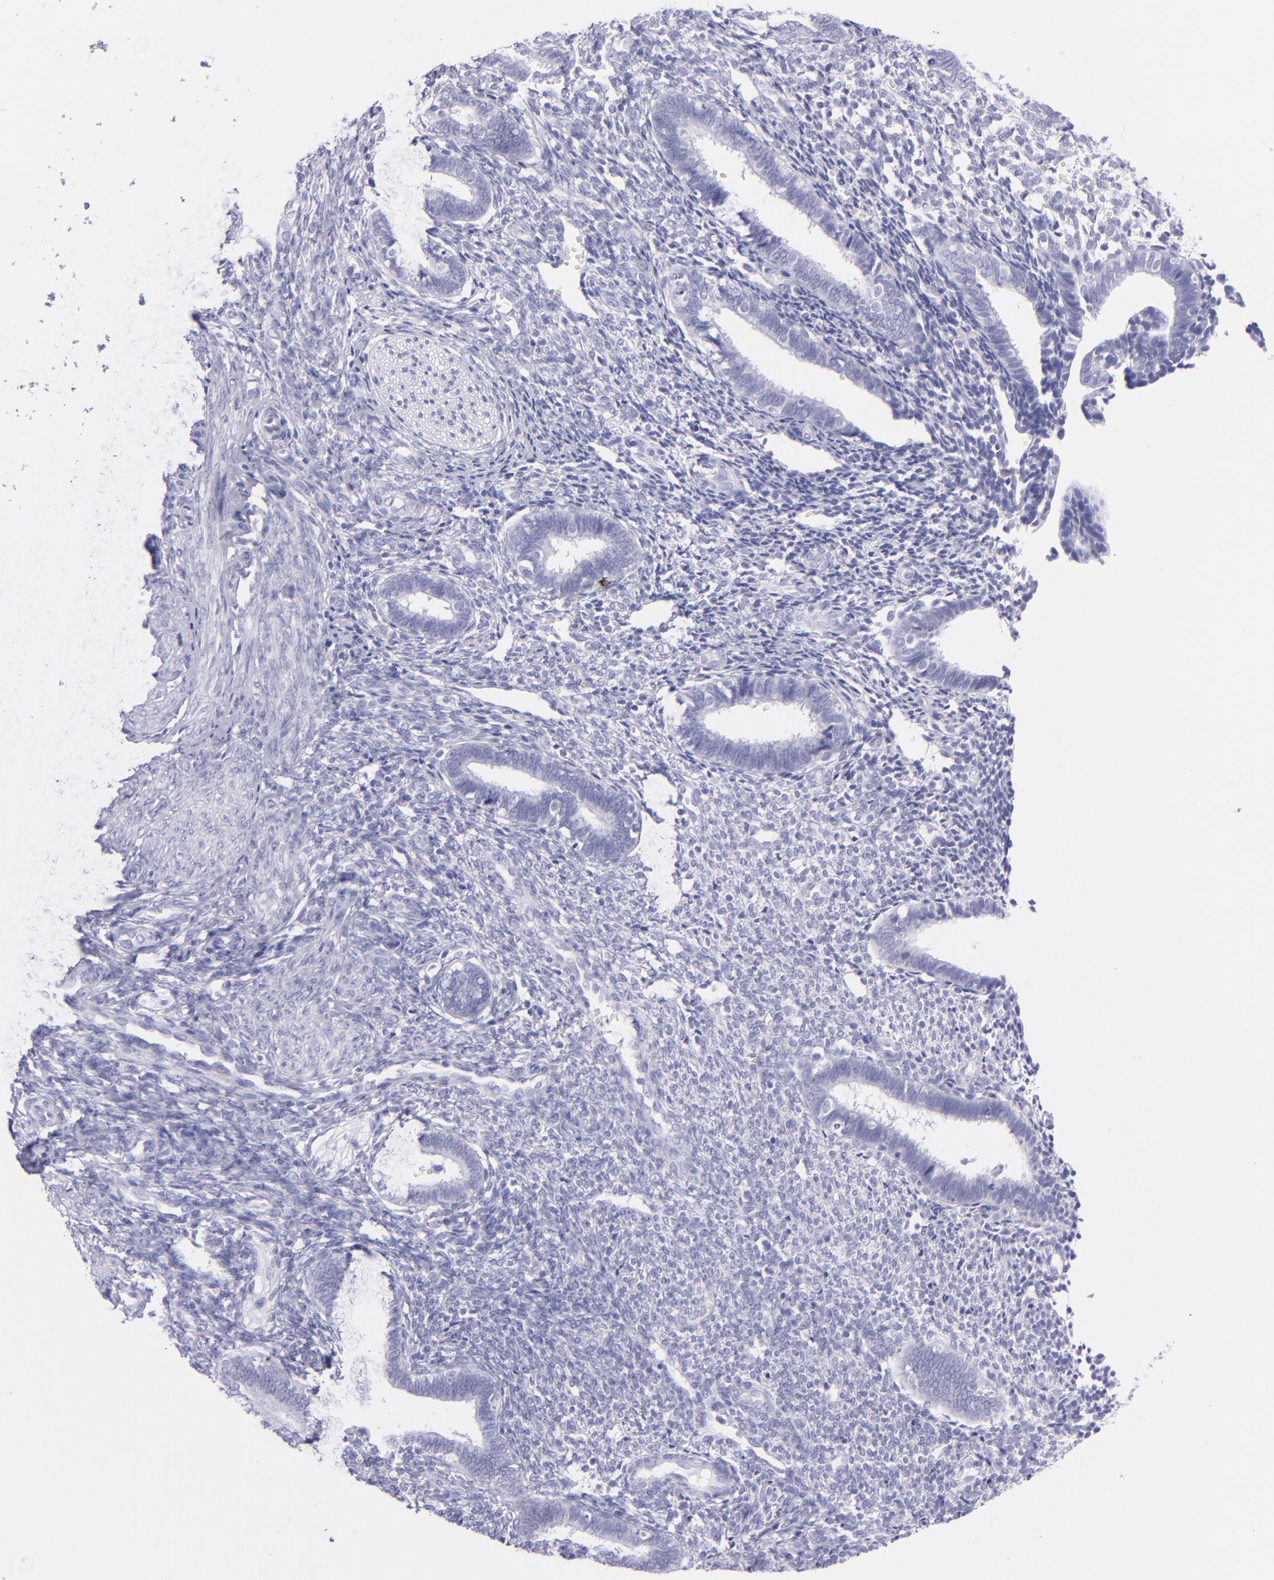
{"staining": {"intensity": "negative", "quantity": "none", "location": "none"}, "tissue": "endometrium", "cell_type": "Cells in endometrial stroma", "image_type": "normal", "snomed": [{"axis": "morphology", "description": "Normal tissue, NOS"}, {"axis": "topography", "description": "Endometrium"}], "caption": "Cells in endometrial stroma show no significant protein staining in benign endometrium. Brightfield microscopy of IHC stained with DAB (3,3'-diaminobenzidine) (brown) and hematoxylin (blue), captured at high magnification.", "gene": "CD72", "patient": {"sex": "female", "age": 27}}